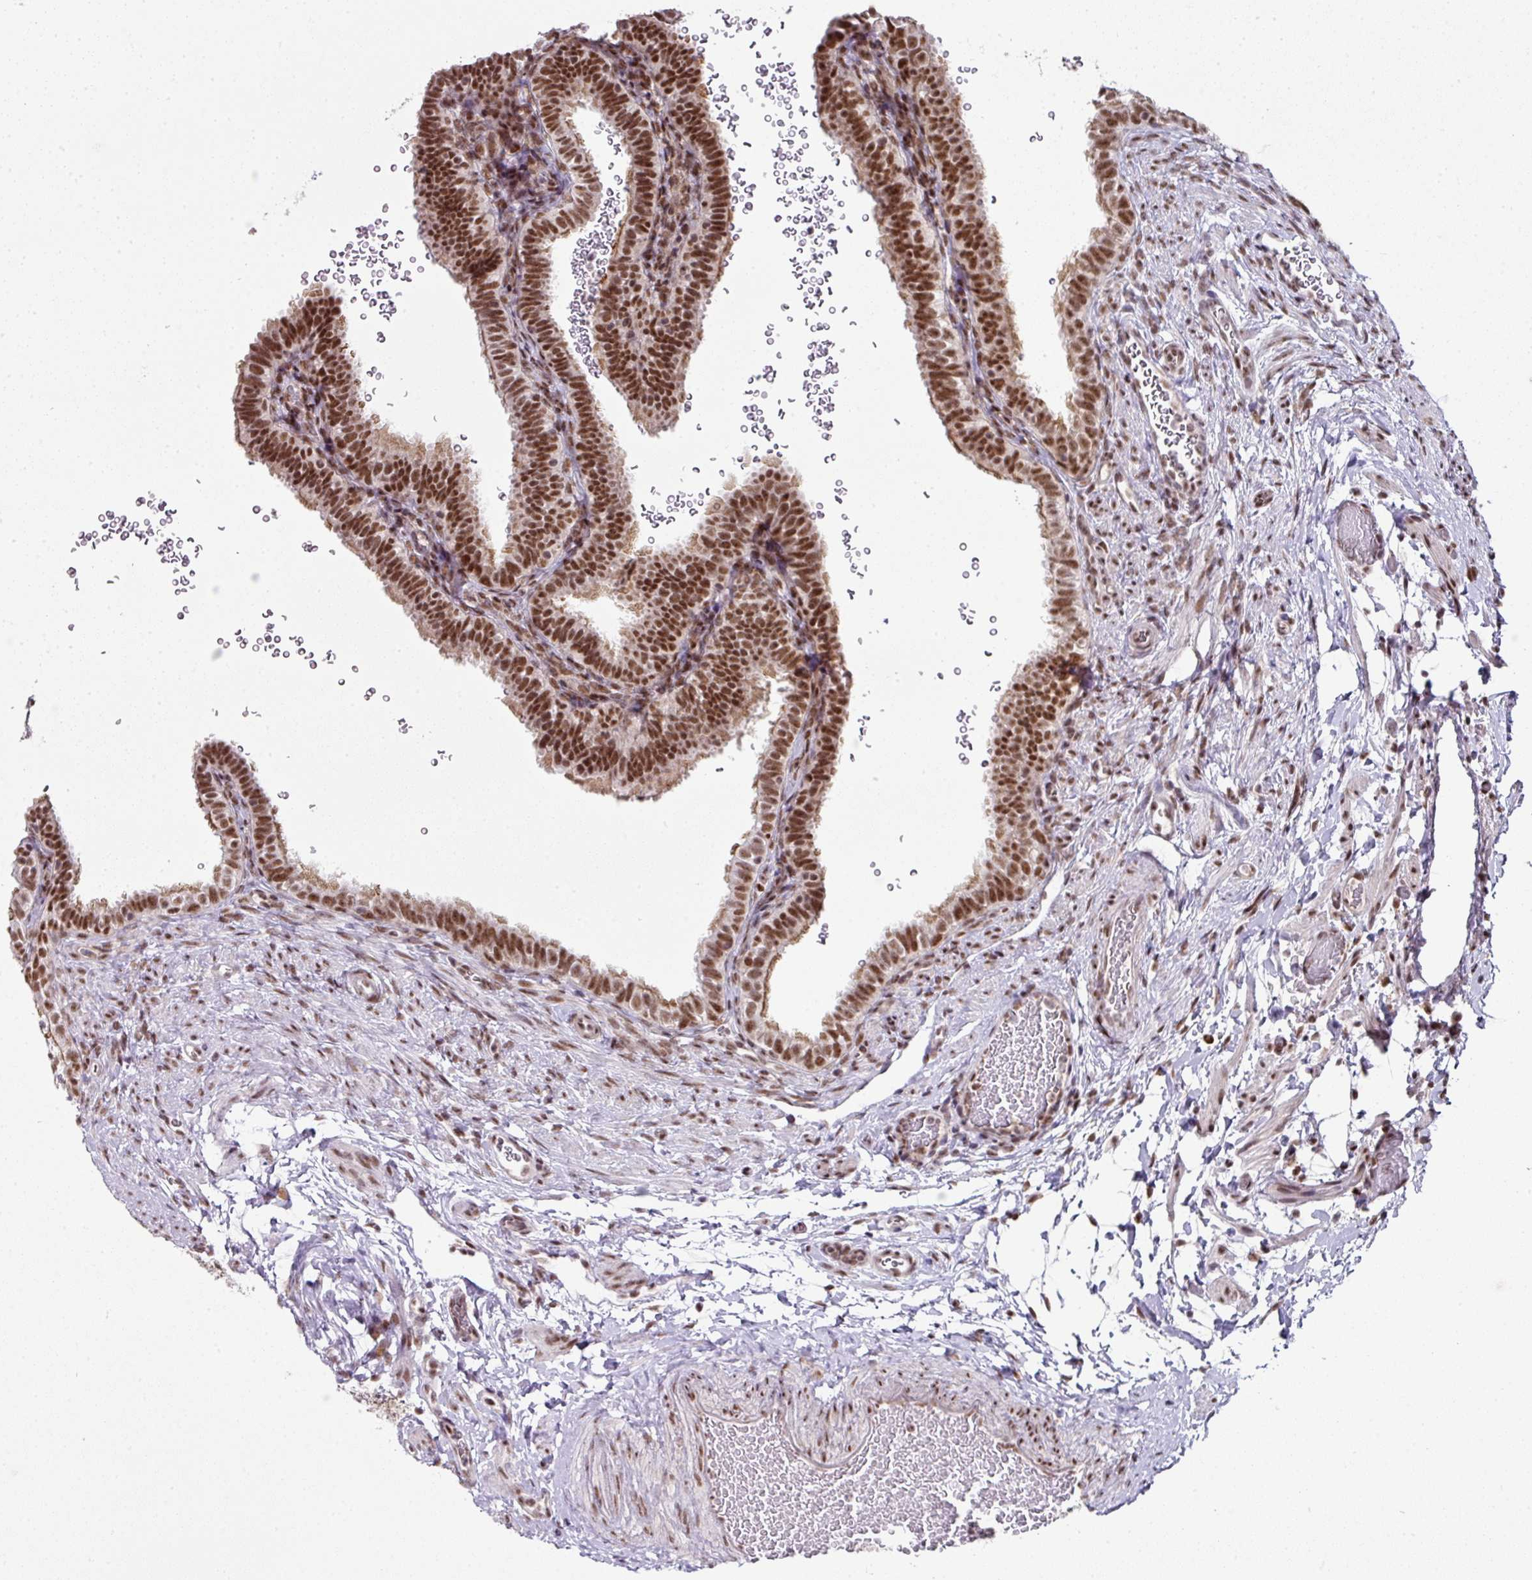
{"staining": {"intensity": "strong", "quantity": ">75%", "location": "nuclear"}, "tissue": "fallopian tube", "cell_type": "Glandular cells", "image_type": "normal", "snomed": [{"axis": "morphology", "description": "Normal tissue, NOS"}, {"axis": "topography", "description": "Fallopian tube"}], "caption": "Fallopian tube stained for a protein (brown) shows strong nuclear positive positivity in about >75% of glandular cells.", "gene": "NFYA", "patient": {"sex": "female", "age": 41}}